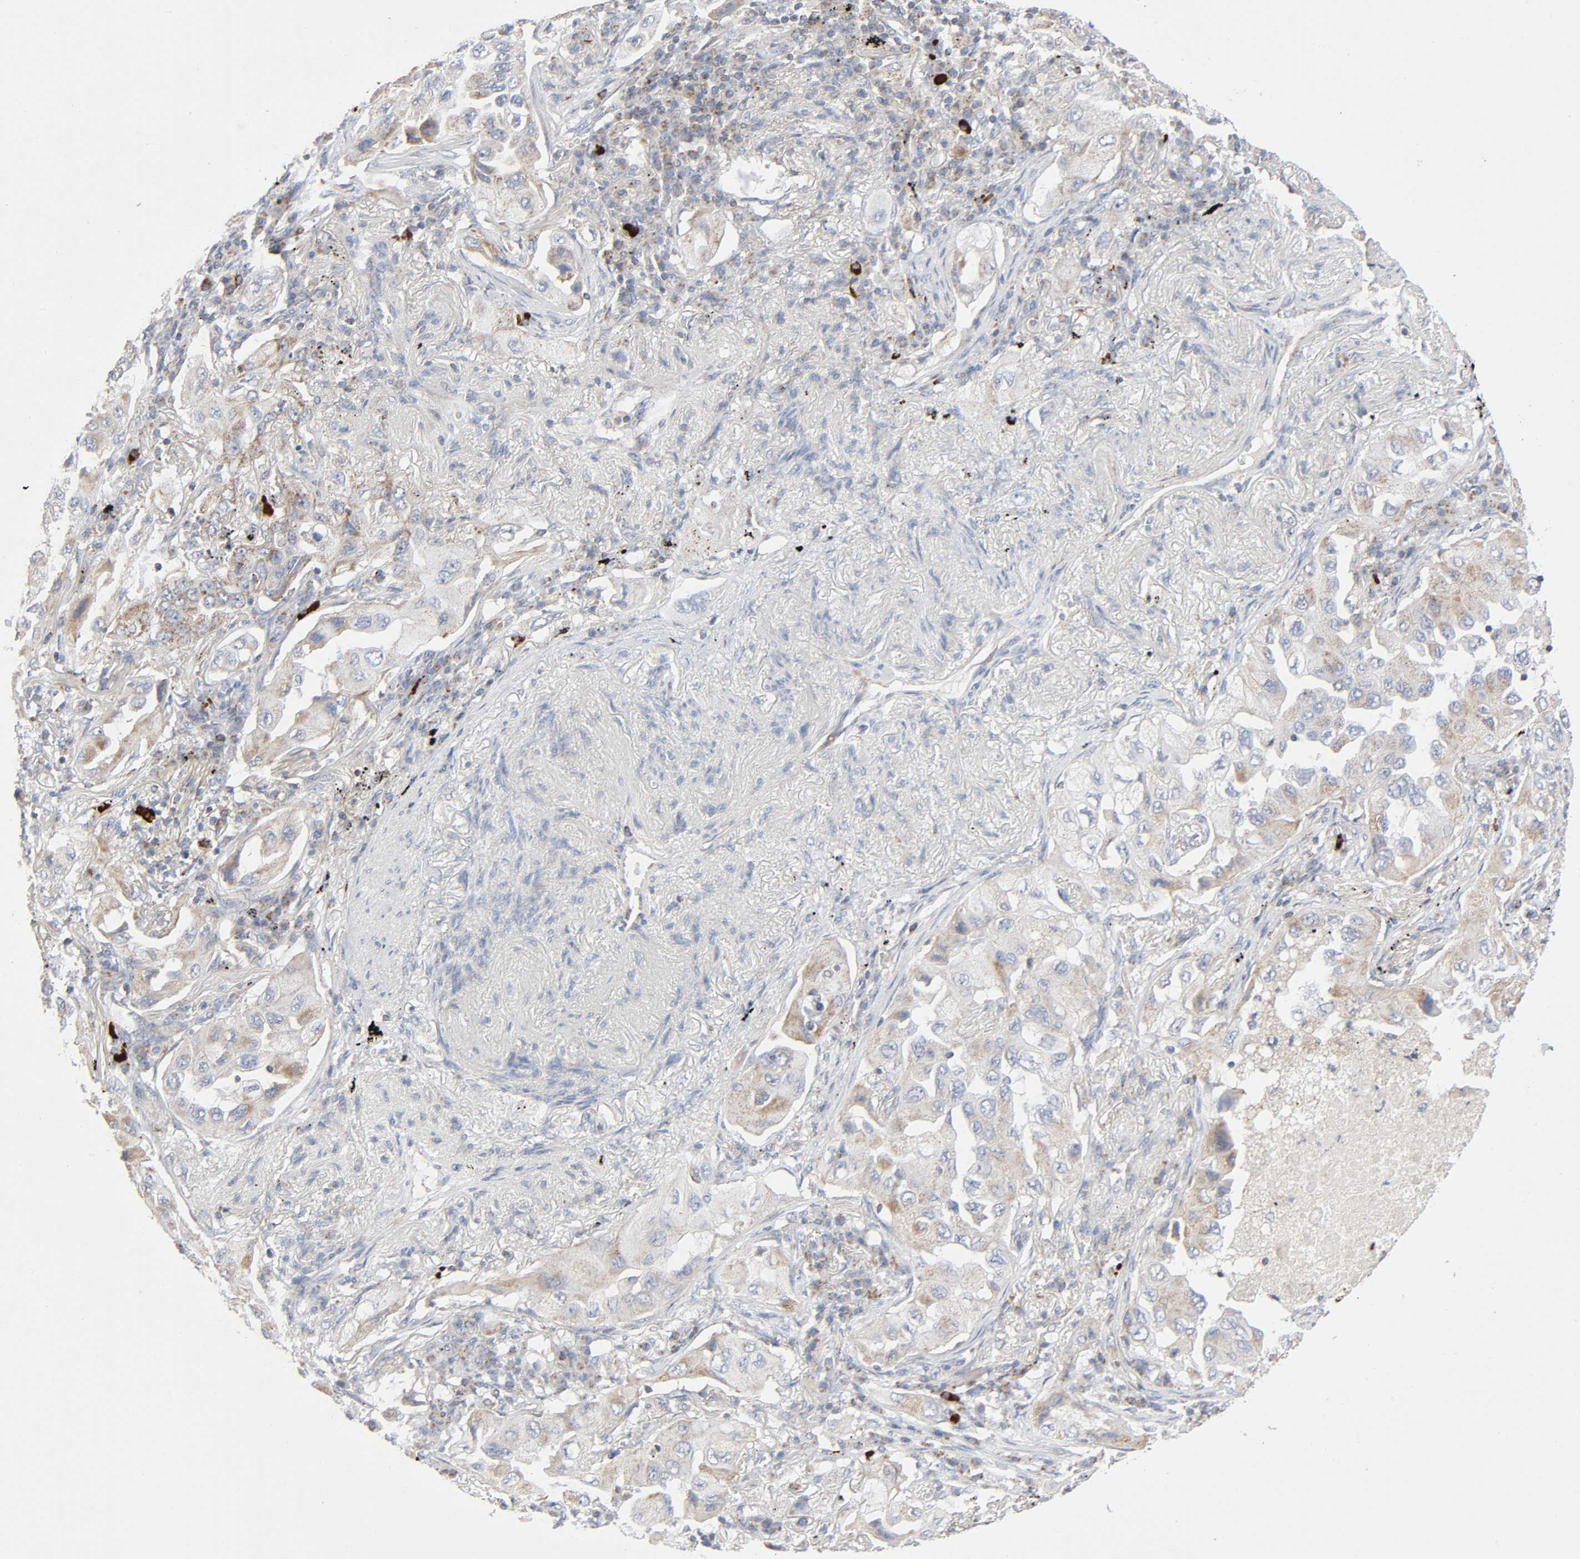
{"staining": {"intensity": "moderate", "quantity": ">75%", "location": "cytoplasmic/membranous"}, "tissue": "lung cancer", "cell_type": "Tumor cells", "image_type": "cancer", "snomed": [{"axis": "morphology", "description": "Adenocarcinoma, NOS"}, {"axis": "topography", "description": "Lung"}], "caption": "About >75% of tumor cells in human lung adenocarcinoma exhibit moderate cytoplasmic/membranous protein staining as visualized by brown immunohistochemical staining.", "gene": "SYT16", "patient": {"sex": "female", "age": 65}}